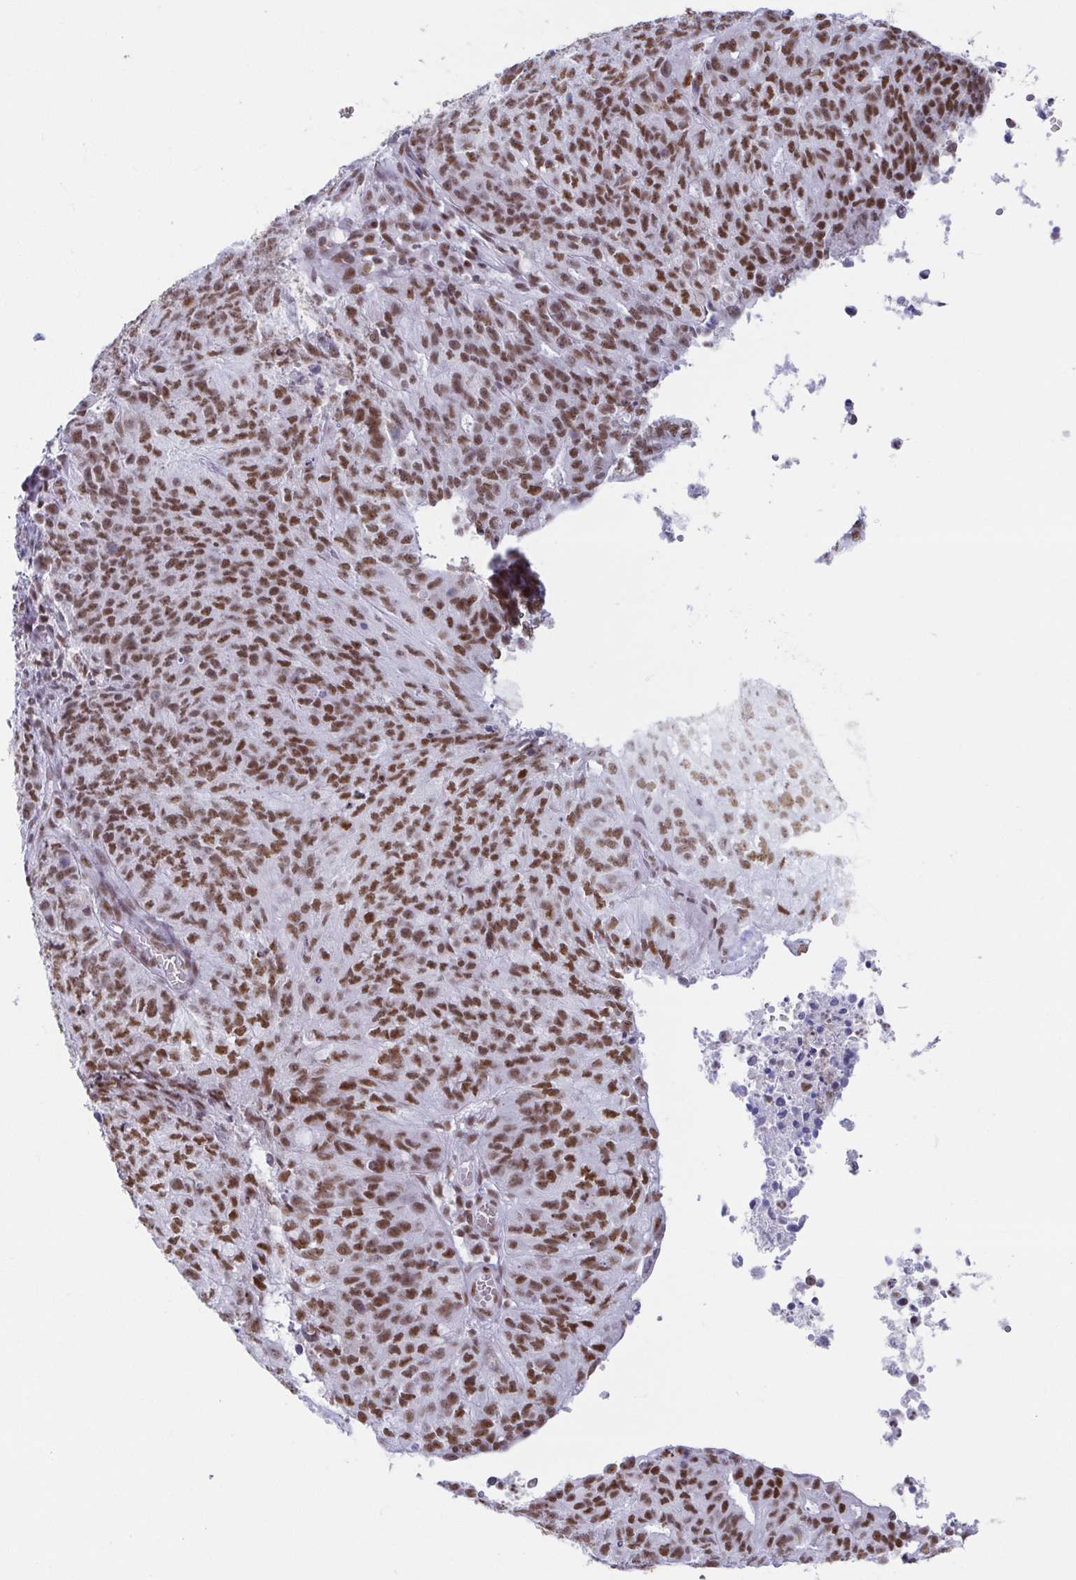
{"staining": {"intensity": "moderate", "quantity": ">75%", "location": "nuclear"}, "tissue": "endometrial cancer", "cell_type": "Tumor cells", "image_type": "cancer", "snomed": [{"axis": "morphology", "description": "Adenocarcinoma, NOS"}, {"axis": "topography", "description": "Endometrium"}], "caption": "A medium amount of moderate nuclear staining is present in approximately >75% of tumor cells in endometrial adenocarcinoma tissue.", "gene": "EWSR1", "patient": {"sex": "female", "age": 82}}